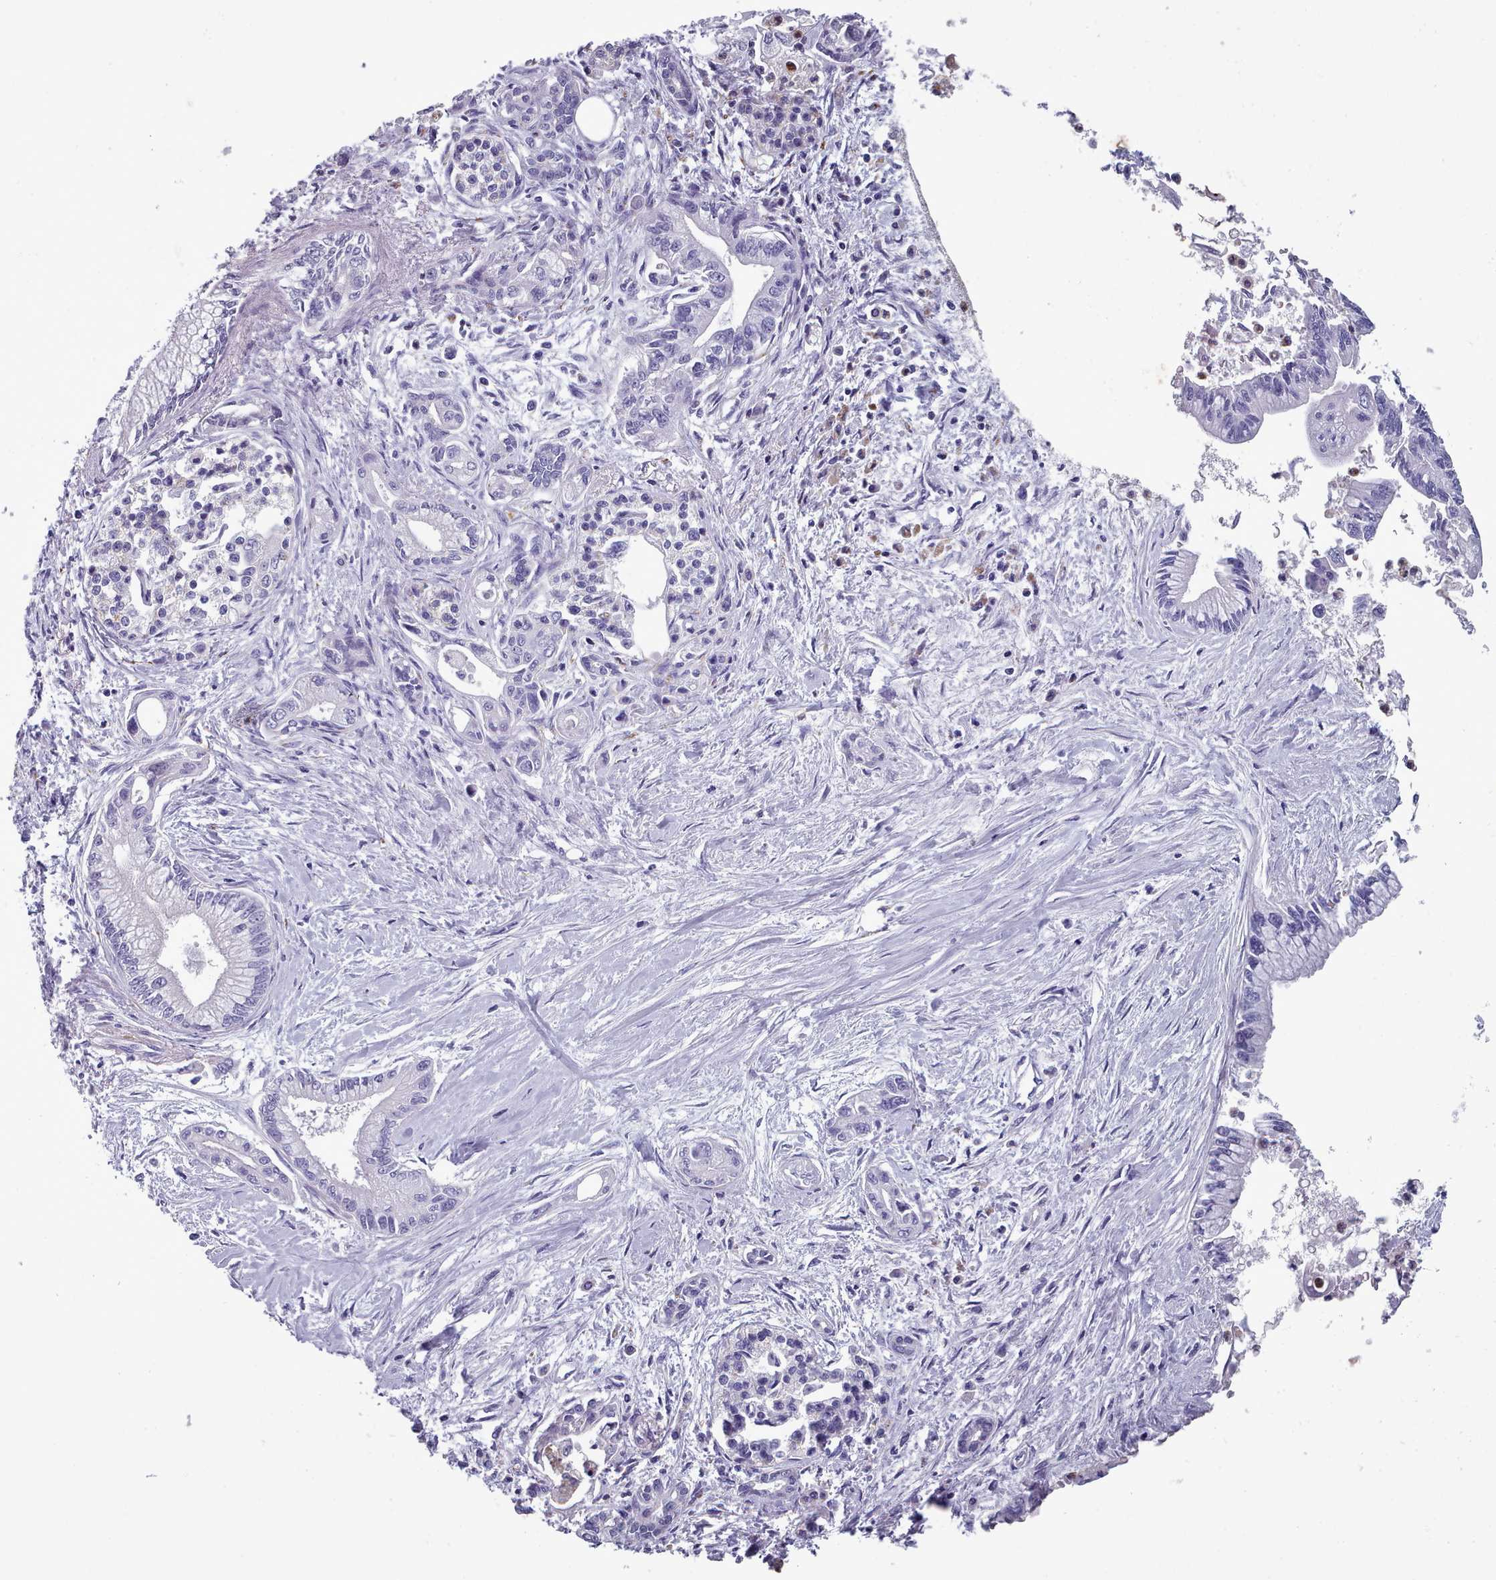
{"staining": {"intensity": "negative", "quantity": "none", "location": "none"}, "tissue": "pancreatic cancer", "cell_type": "Tumor cells", "image_type": "cancer", "snomed": [{"axis": "morphology", "description": "Adenocarcinoma, NOS"}, {"axis": "topography", "description": "Pancreas"}], "caption": "The histopathology image reveals no staining of tumor cells in pancreatic cancer. (DAB (3,3'-diaminobenzidine) immunohistochemistry with hematoxylin counter stain).", "gene": "RAC2", "patient": {"sex": "male", "age": 70}}